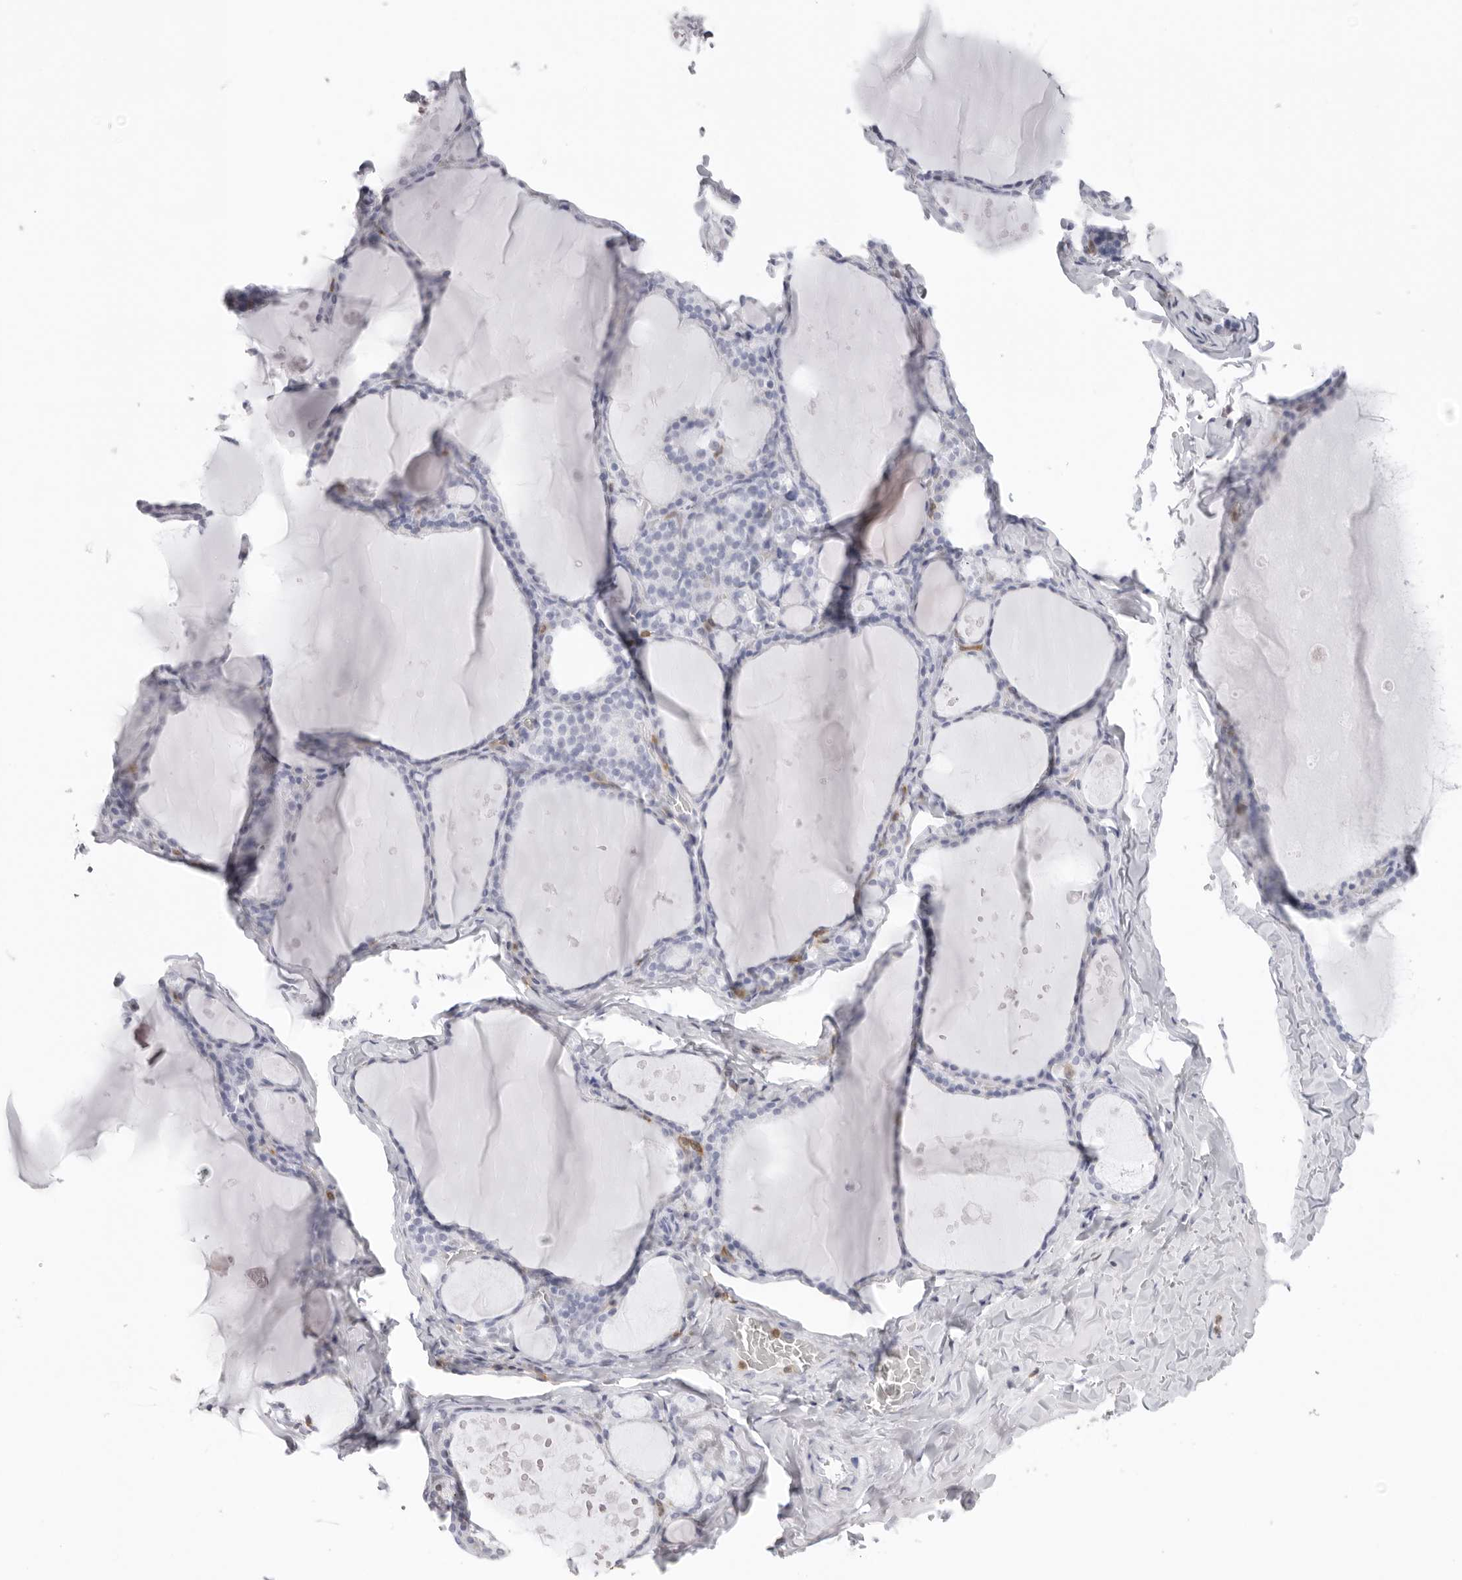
{"staining": {"intensity": "negative", "quantity": "none", "location": "none"}, "tissue": "thyroid gland", "cell_type": "Glandular cells", "image_type": "normal", "snomed": [{"axis": "morphology", "description": "Normal tissue, NOS"}, {"axis": "topography", "description": "Thyroid gland"}], "caption": "Thyroid gland stained for a protein using immunohistochemistry displays no staining glandular cells.", "gene": "FMNL1", "patient": {"sex": "male", "age": 56}}